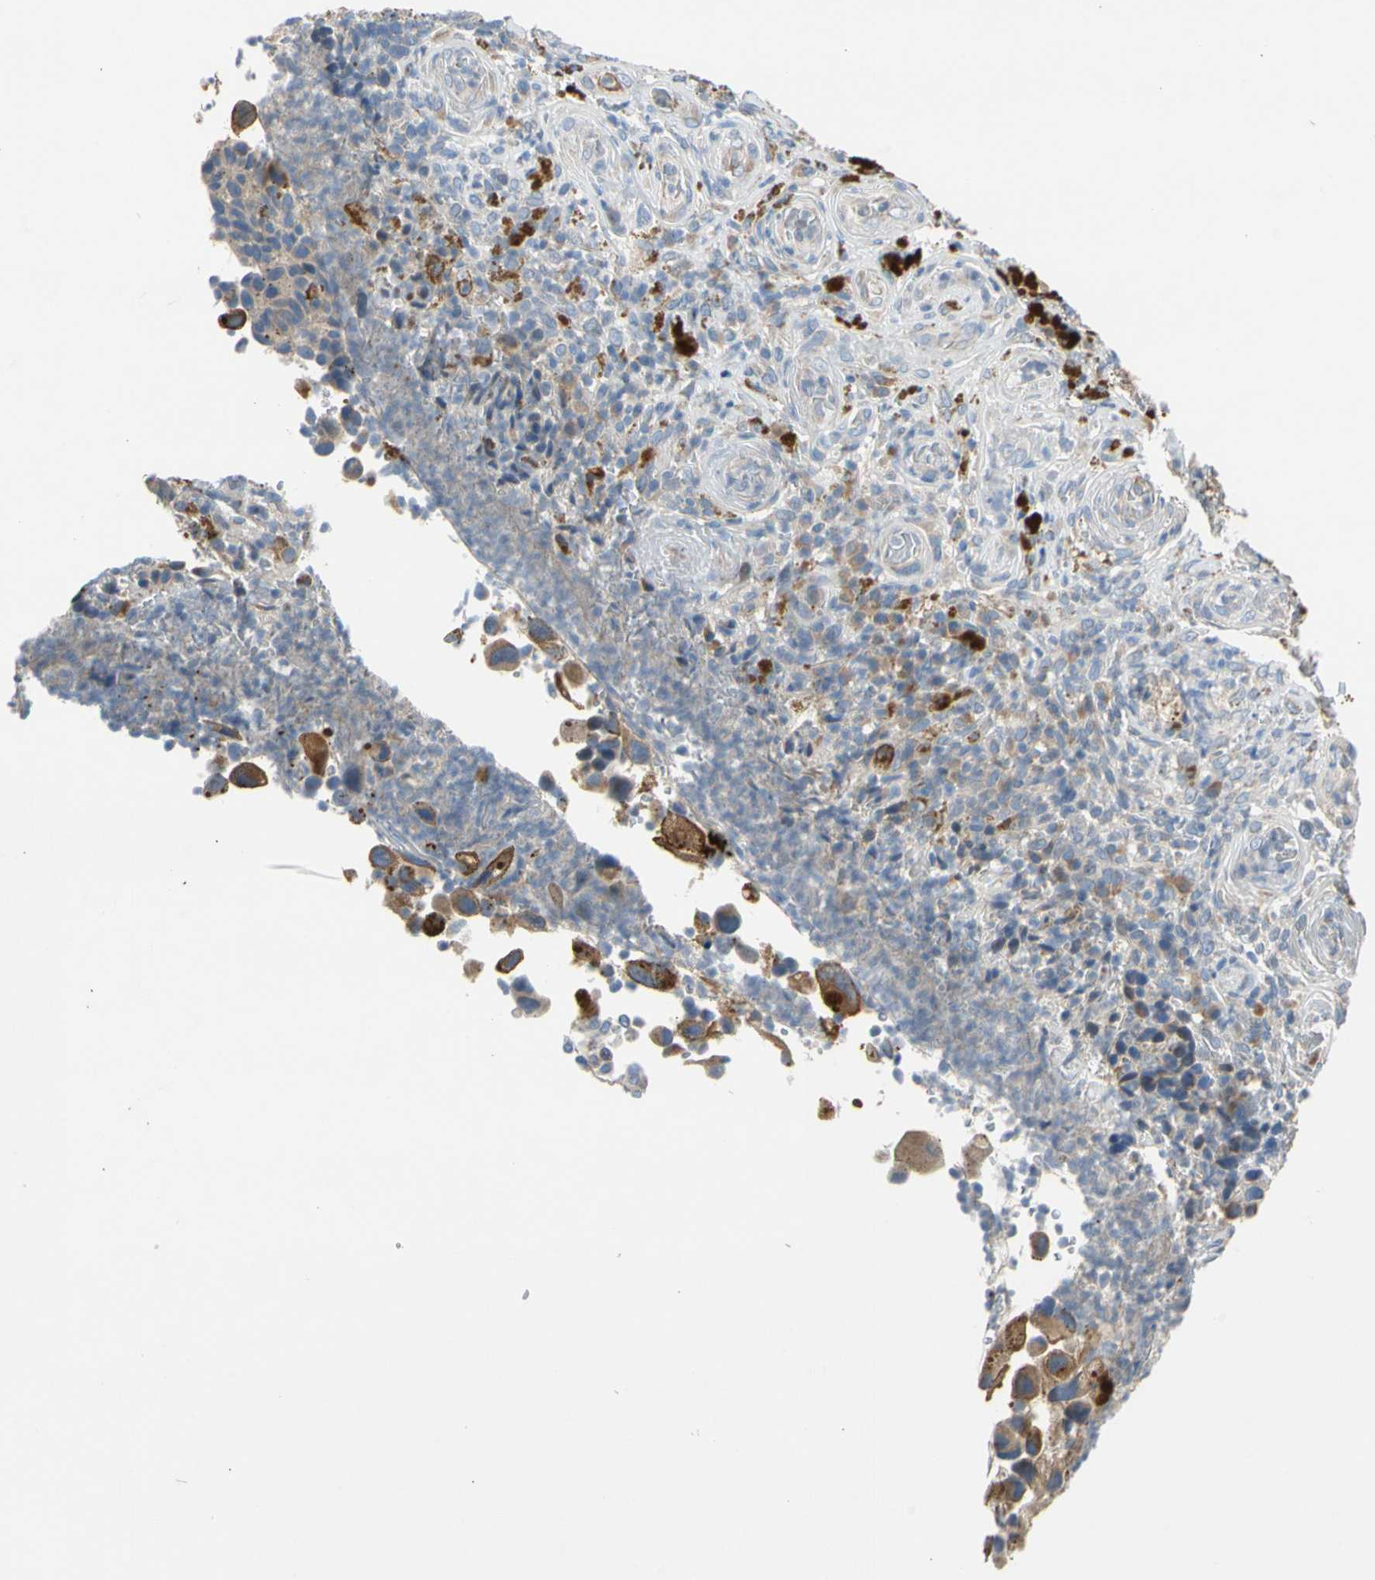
{"staining": {"intensity": "moderate", "quantity": ">75%", "location": "cytoplasmic/membranous"}, "tissue": "melanoma", "cell_type": "Tumor cells", "image_type": "cancer", "snomed": [{"axis": "morphology", "description": "Malignant melanoma, NOS"}, {"axis": "topography", "description": "Skin"}], "caption": "Brown immunohistochemical staining in human malignant melanoma demonstrates moderate cytoplasmic/membranous positivity in about >75% of tumor cells. Using DAB (3,3'-diaminobenzidine) (brown) and hematoxylin (blue) stains, captured at high magnification using brightfield microscopy.", "gene": "NPHP3", "patient": {"sex": "female", "age": 73}}